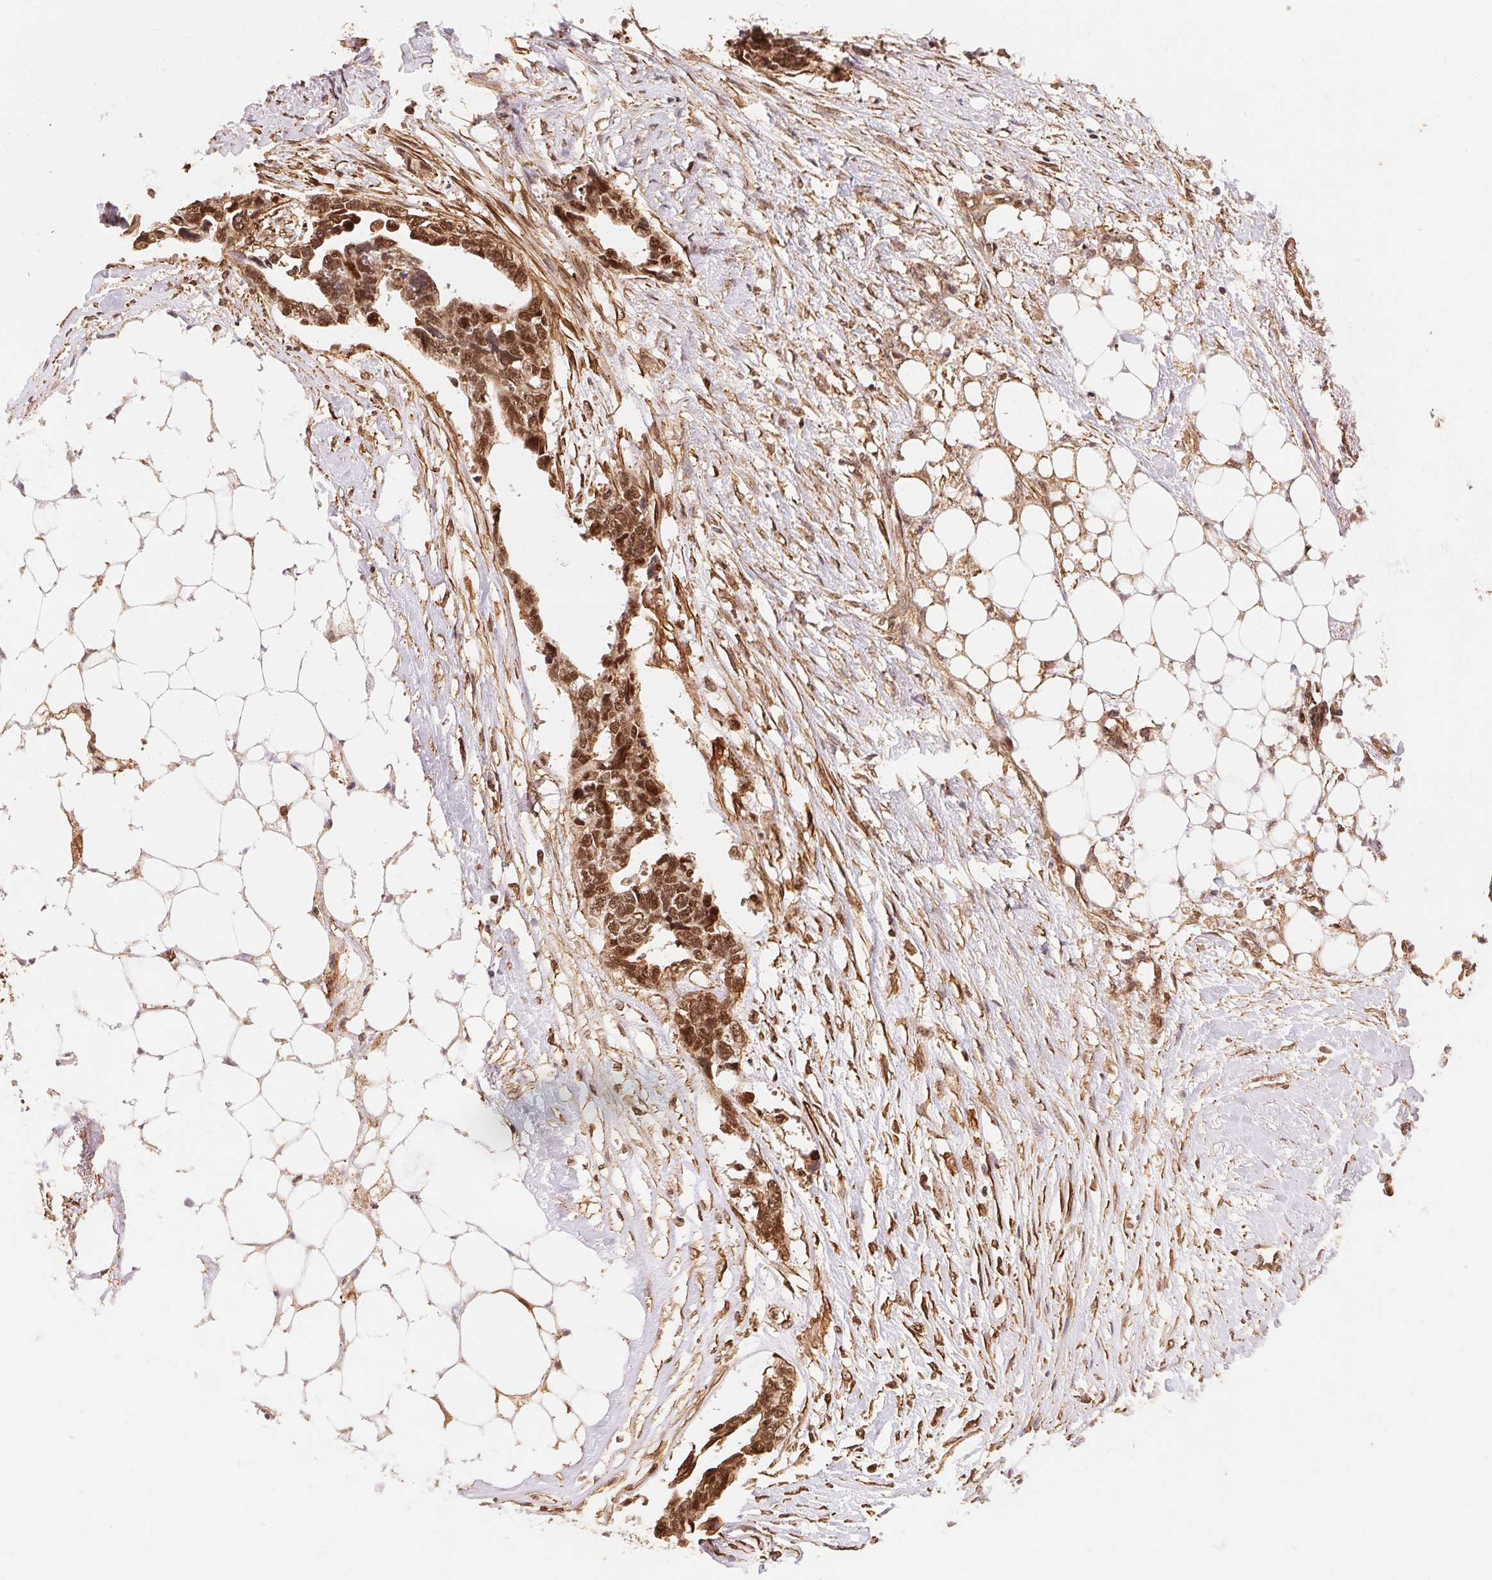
{"staining": {"intensity": "moderate", "quantity": ">75%", "location": "nuclear"}, "tissue": "ovarian cancer", "cell_type": "Tumor cells", "image_type": "cancer", "snomed": [{"axis": "morphology", "description": "Cystadenocarcinoma, serous, NOS"}, {"axis": "topography", "description": "Ovary"}], "caption": "A brown stain highlights moderate nuclear expression of a protein in human ovarian serous cystadenocarcinoma tumor cells.", "gene": "TNIP2", "patient": {"sex": "female", "age": 69}}